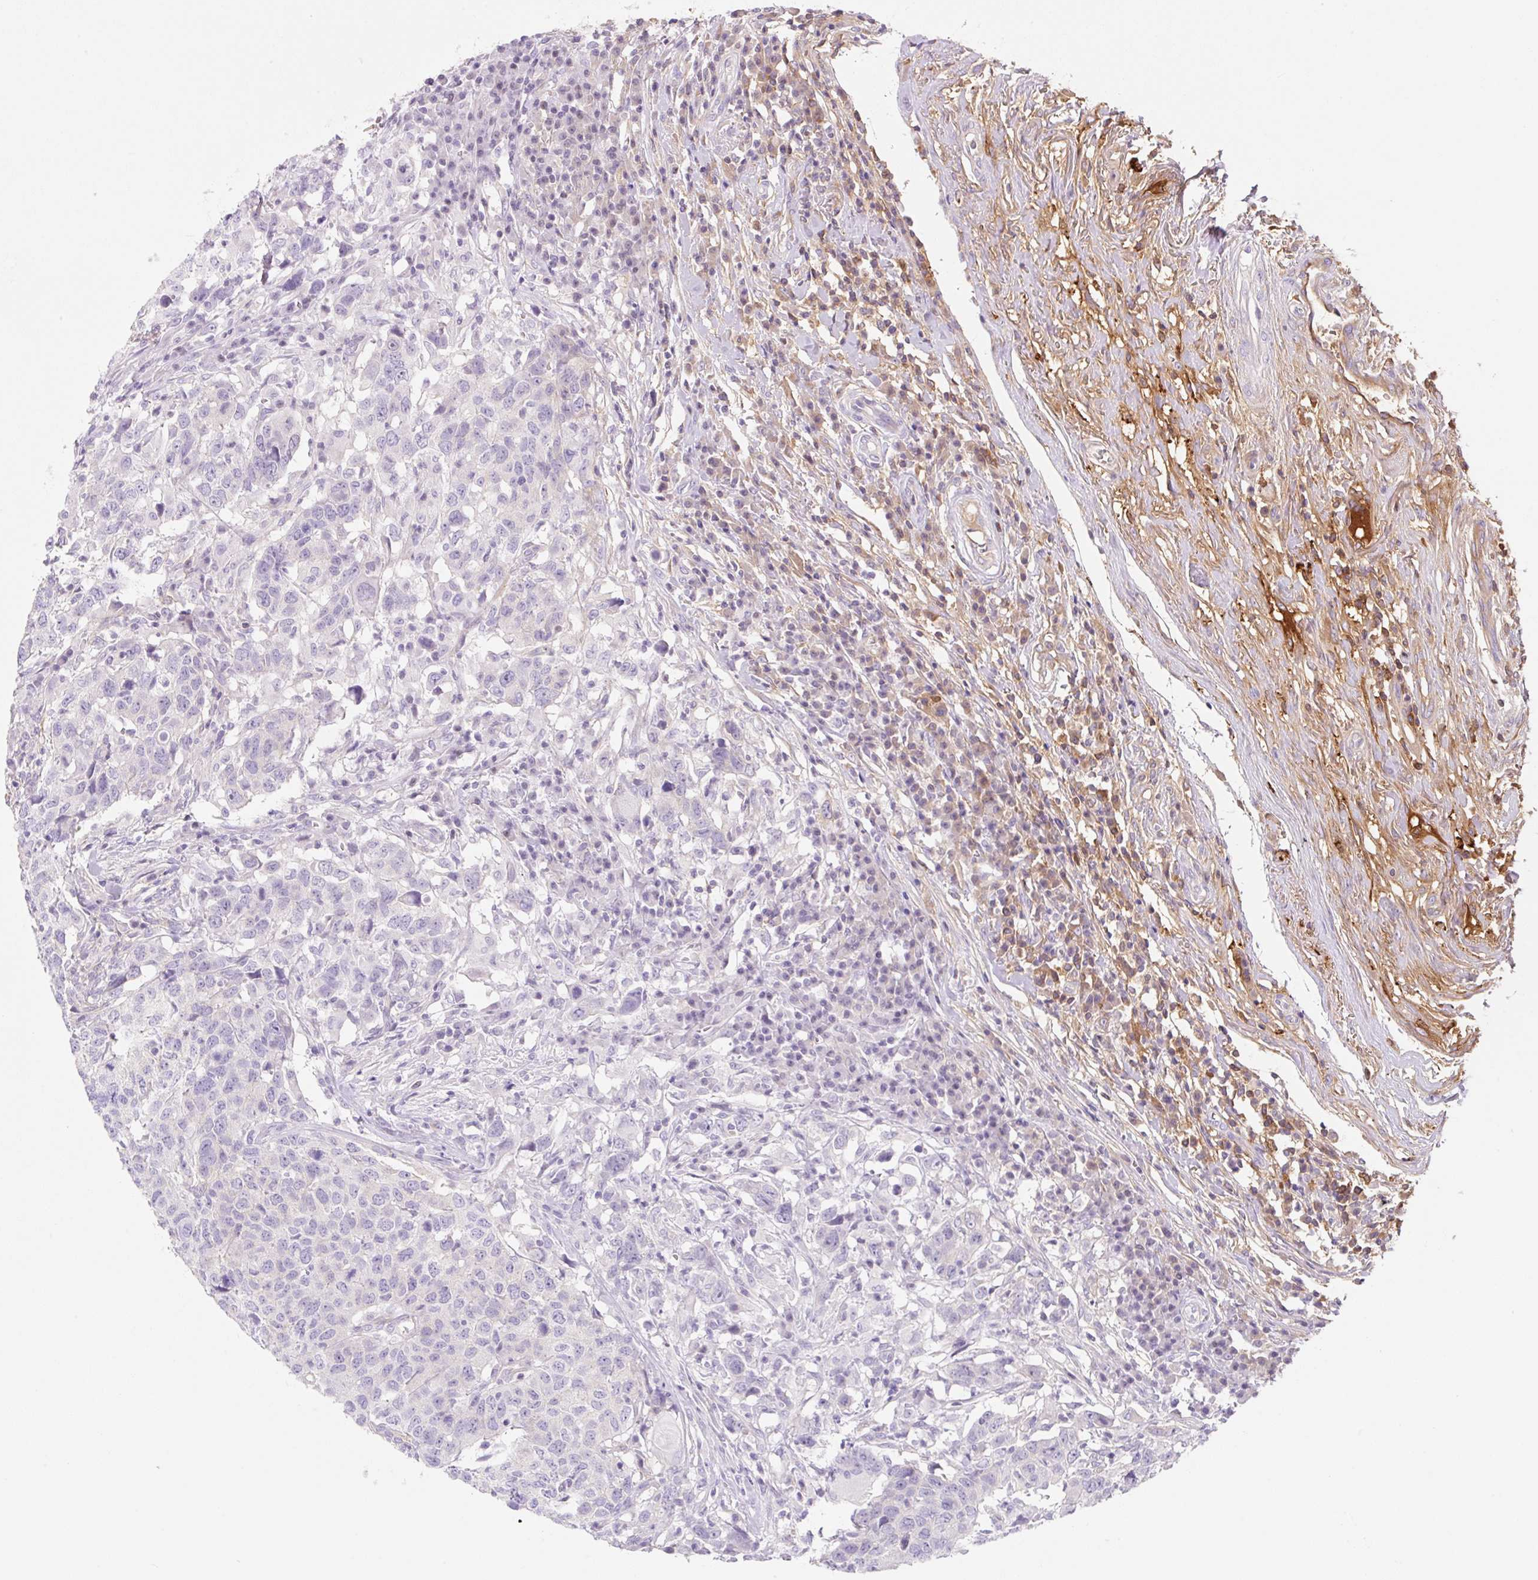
{"staining": {"intensity": "negative", "quantity": "none", "location": "none"}, "tissue": "head and neck cancer", "cell_type": "Tumor cells", "image_type": "cancer", "snomed": [{"axis": "morphology", "description": "Normal tissue, NOS"}, {"axis": "morphology", "description": "Squamous cell carcinoma, NOS"}, {"axis": "topography", "description": "Skeletal muscle"}, {"axis": "topography", "description": "Vascular tissue"}, {"axis": "topography", "description": "Peripheral nerve tissue"}, {"axis": "topography", "description": "Head-Neck"}], "caption": "Head and neck squamous cell carcinoma was stained to show a protein in brown. There is no significant staining in tumor cells. (Brightfield microscopy of DAB immunohistochemistry at high magnification).", "gene": "LYVE1", "patient": {"sex": "male", "age": 66}}